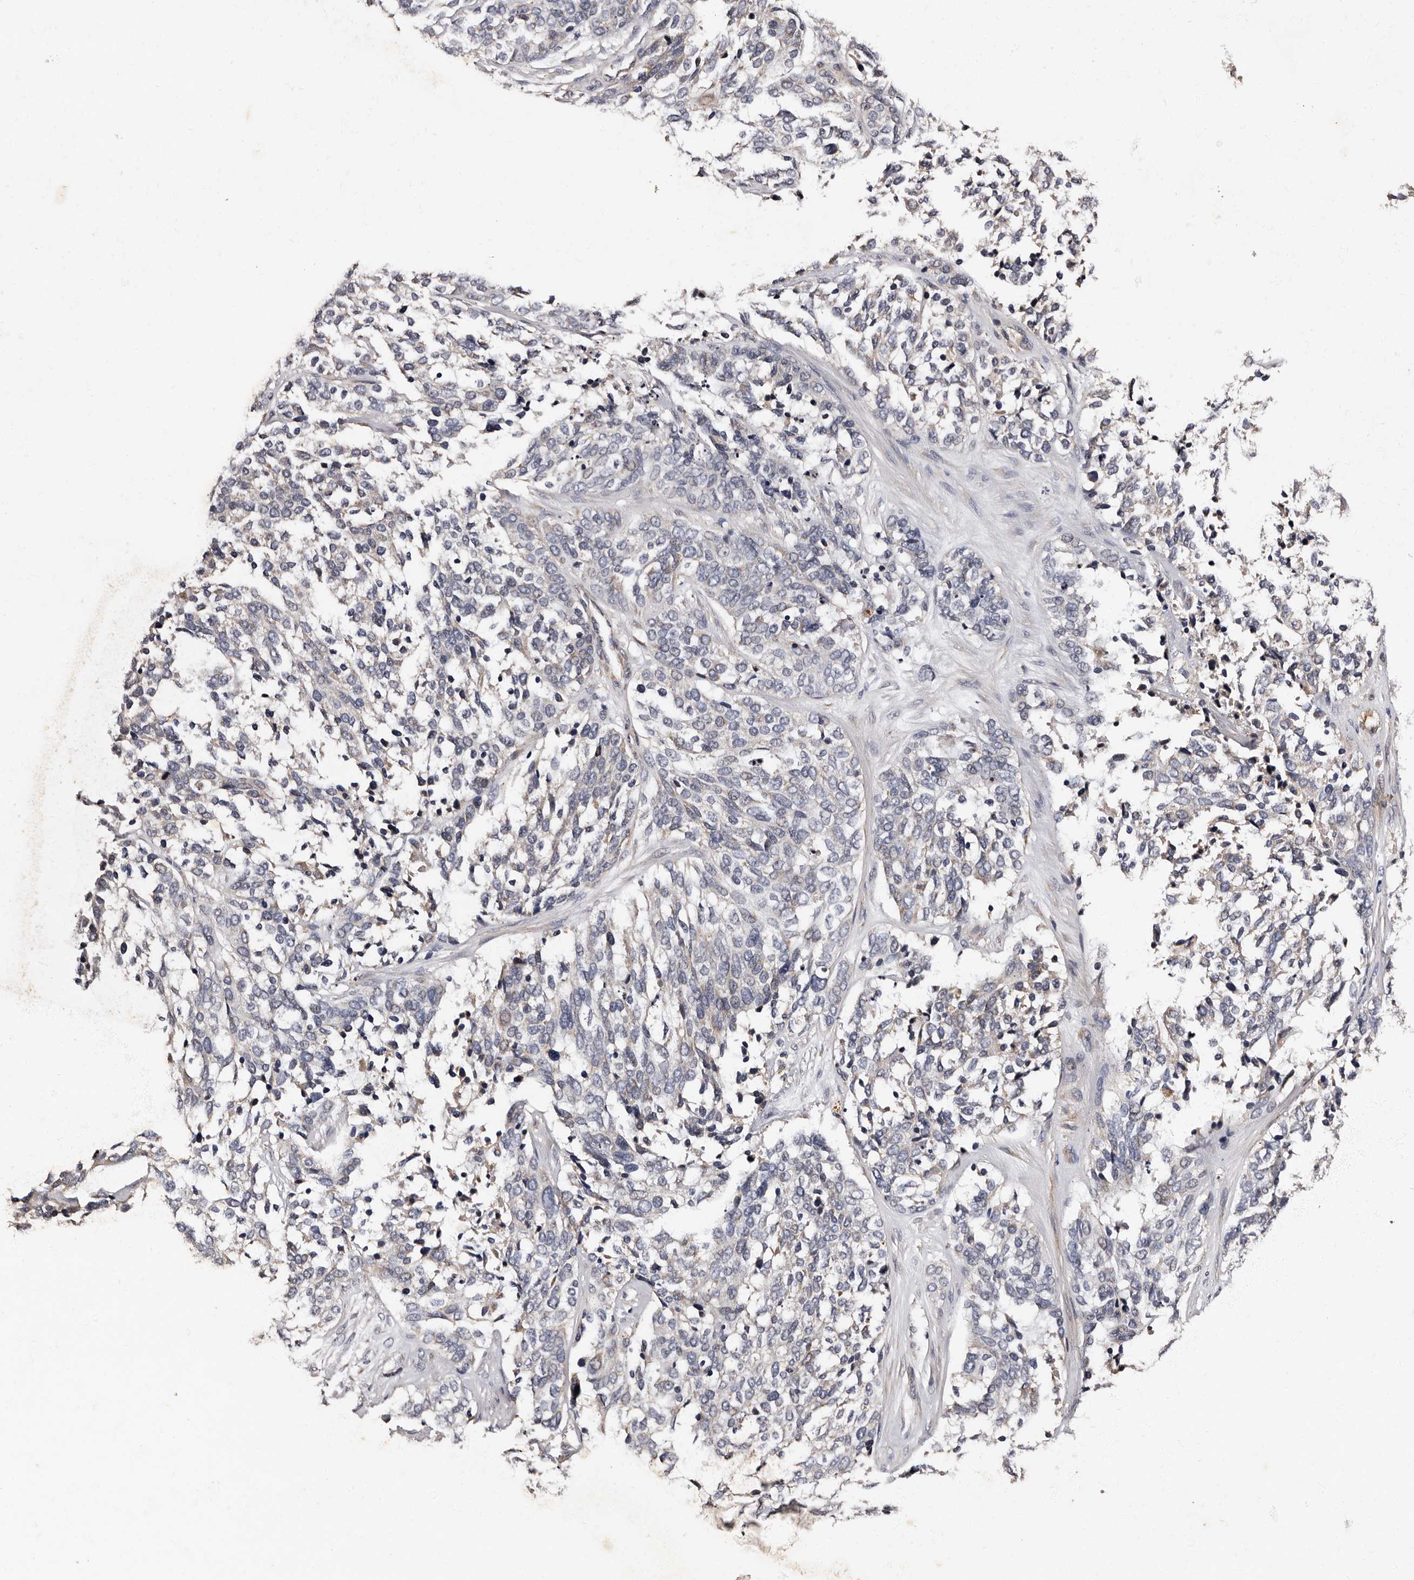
{"staining": {"intensity": "negative", "quantity": "none", "location": "none"}, "tissue": "ovarian cancer", "cell_type": "Tumor cells", "image_type": "cancer", "snomed": [{"axis": "morphology", "description": "Cystadenocarcinoma, serous, NOS"}, {"axis": "topography", "description": "Ovary"}], "caption": "Tumor cells show no significant staining in ovarian serous cystadenocarcinoma.", "gene": "ADCK5", "patient": {"sex": "female", "age": 44}}